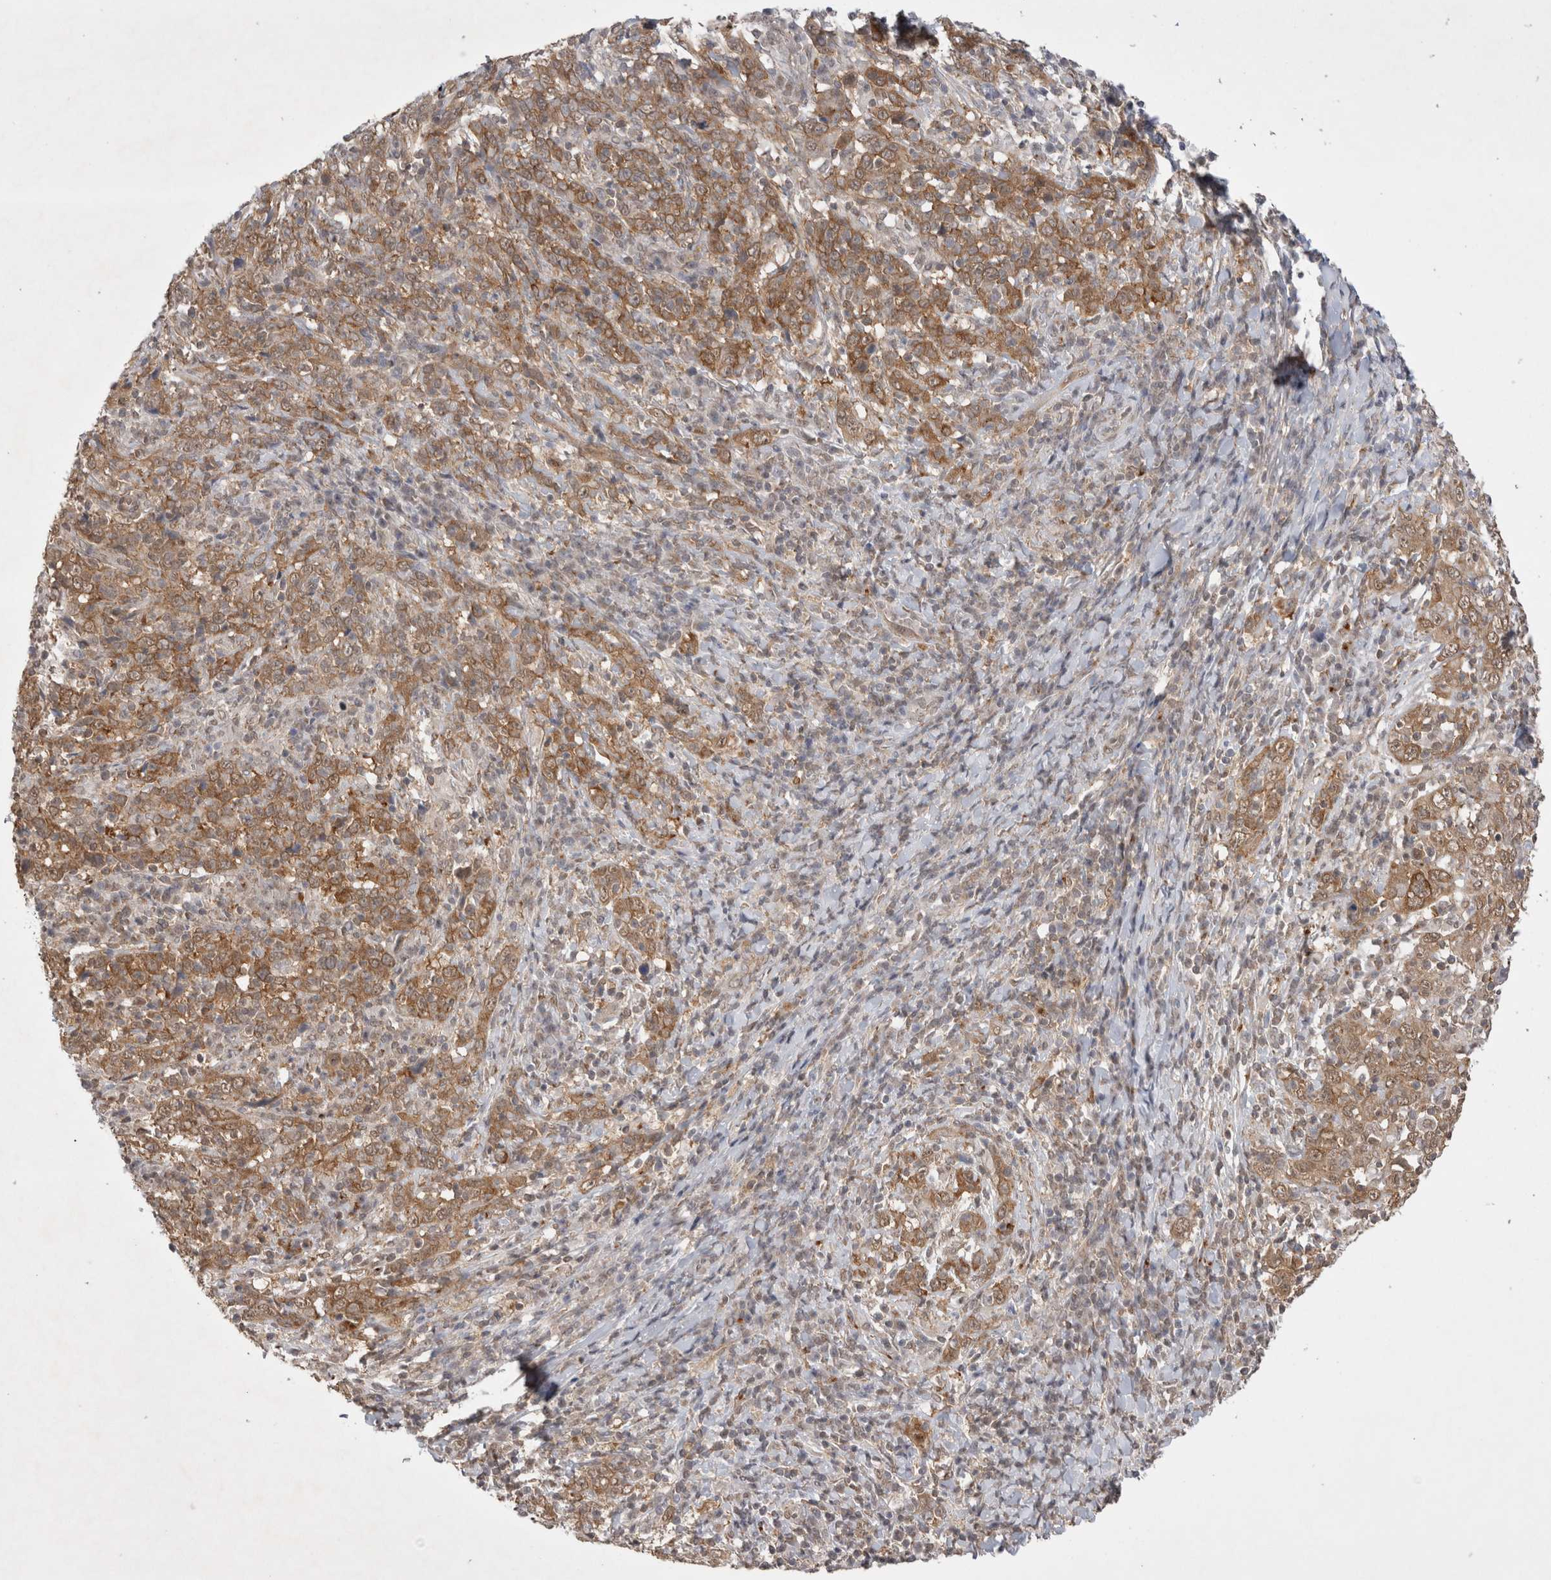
{"staining": {"intensity": "moderate", "quantity": ">75%", "location": "cytoplasmic/membranous"}, "tissue": "cervical cancer", "cell_type": "Tumor cells", "image_type": "cancer", "snomed": [{"axis": "morphology", "description": "Squamous cell carcinoma, NOS"}, {"axis": "topography", "description": "Cervix"}], "caption": "IHC photomicrograph of neoplastic tissue: cervical cancer stained using IHC displays medium levels of moderate protein expression localized specifically in the cytoplasmic/membranous of tumor cells, appearing as a cytoplasmic/membranous brown color.", "gene": "WIPF2", "patient": {"sex": "female", "age": 46}}